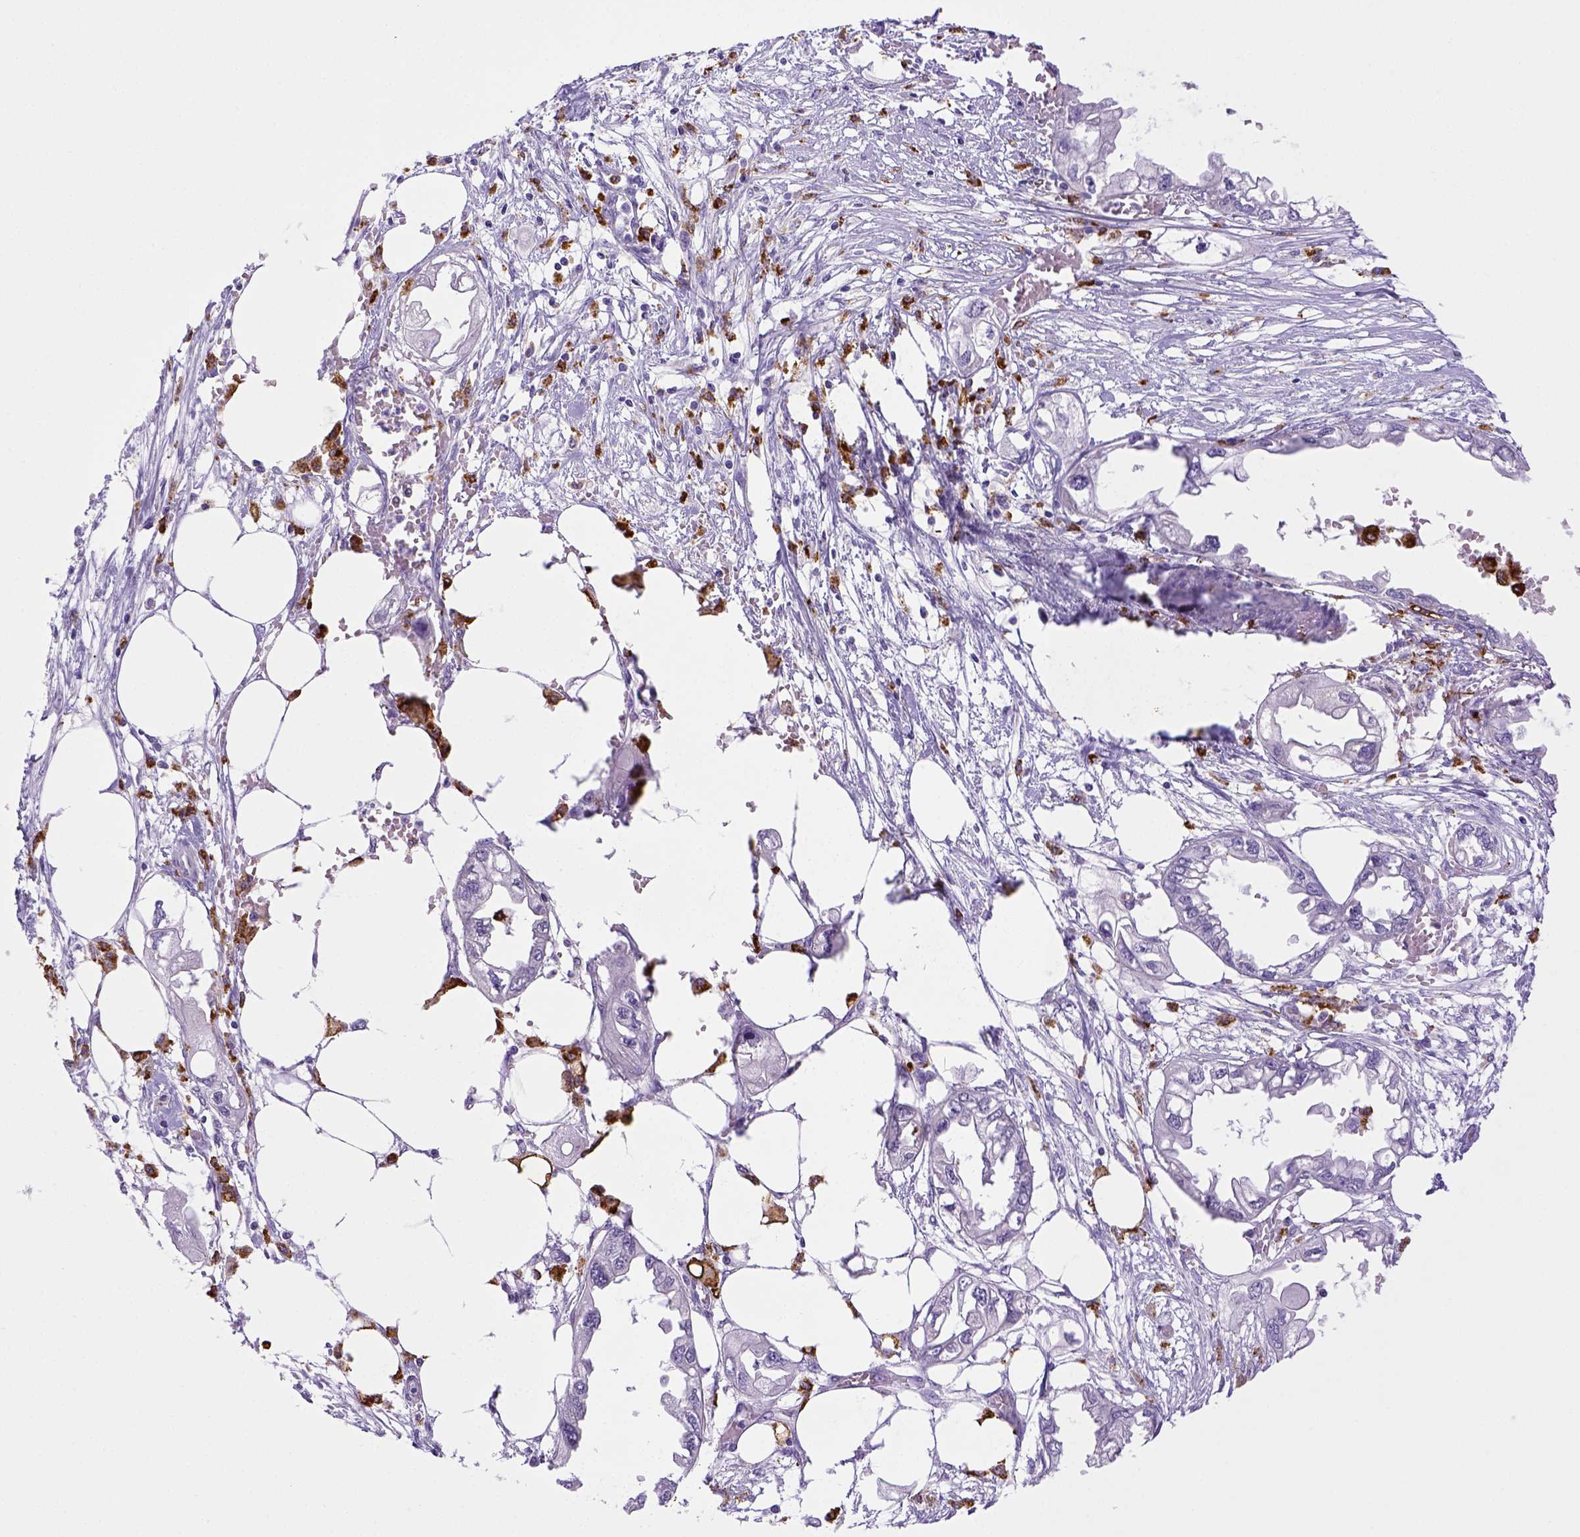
{"staining": {"intensity": "negative", "quantity": "none", "location": "none"}, "tissue": "endometrial cancer", "cell_type": "Tumor cells", "image_type": "cancer", "snomed": [{"axis": "morphology", "description": "Adenocarcinoma, NOS"}, {"axis": "morphology", "description": "Adenocarcinoma, metastatic, NOS"}, {"axis": "topography", "description": "Adipose tissue"}, {"axis": "topography", "description": "Endometrium"}], "caption": "Tumor cells are negative for brown protein staining in endometrial cancer. (DAB IHC visualized using brightfield microscopy, high magnification).", "gene": "CD68", "patient": {"sex": "female", "age": 67}}